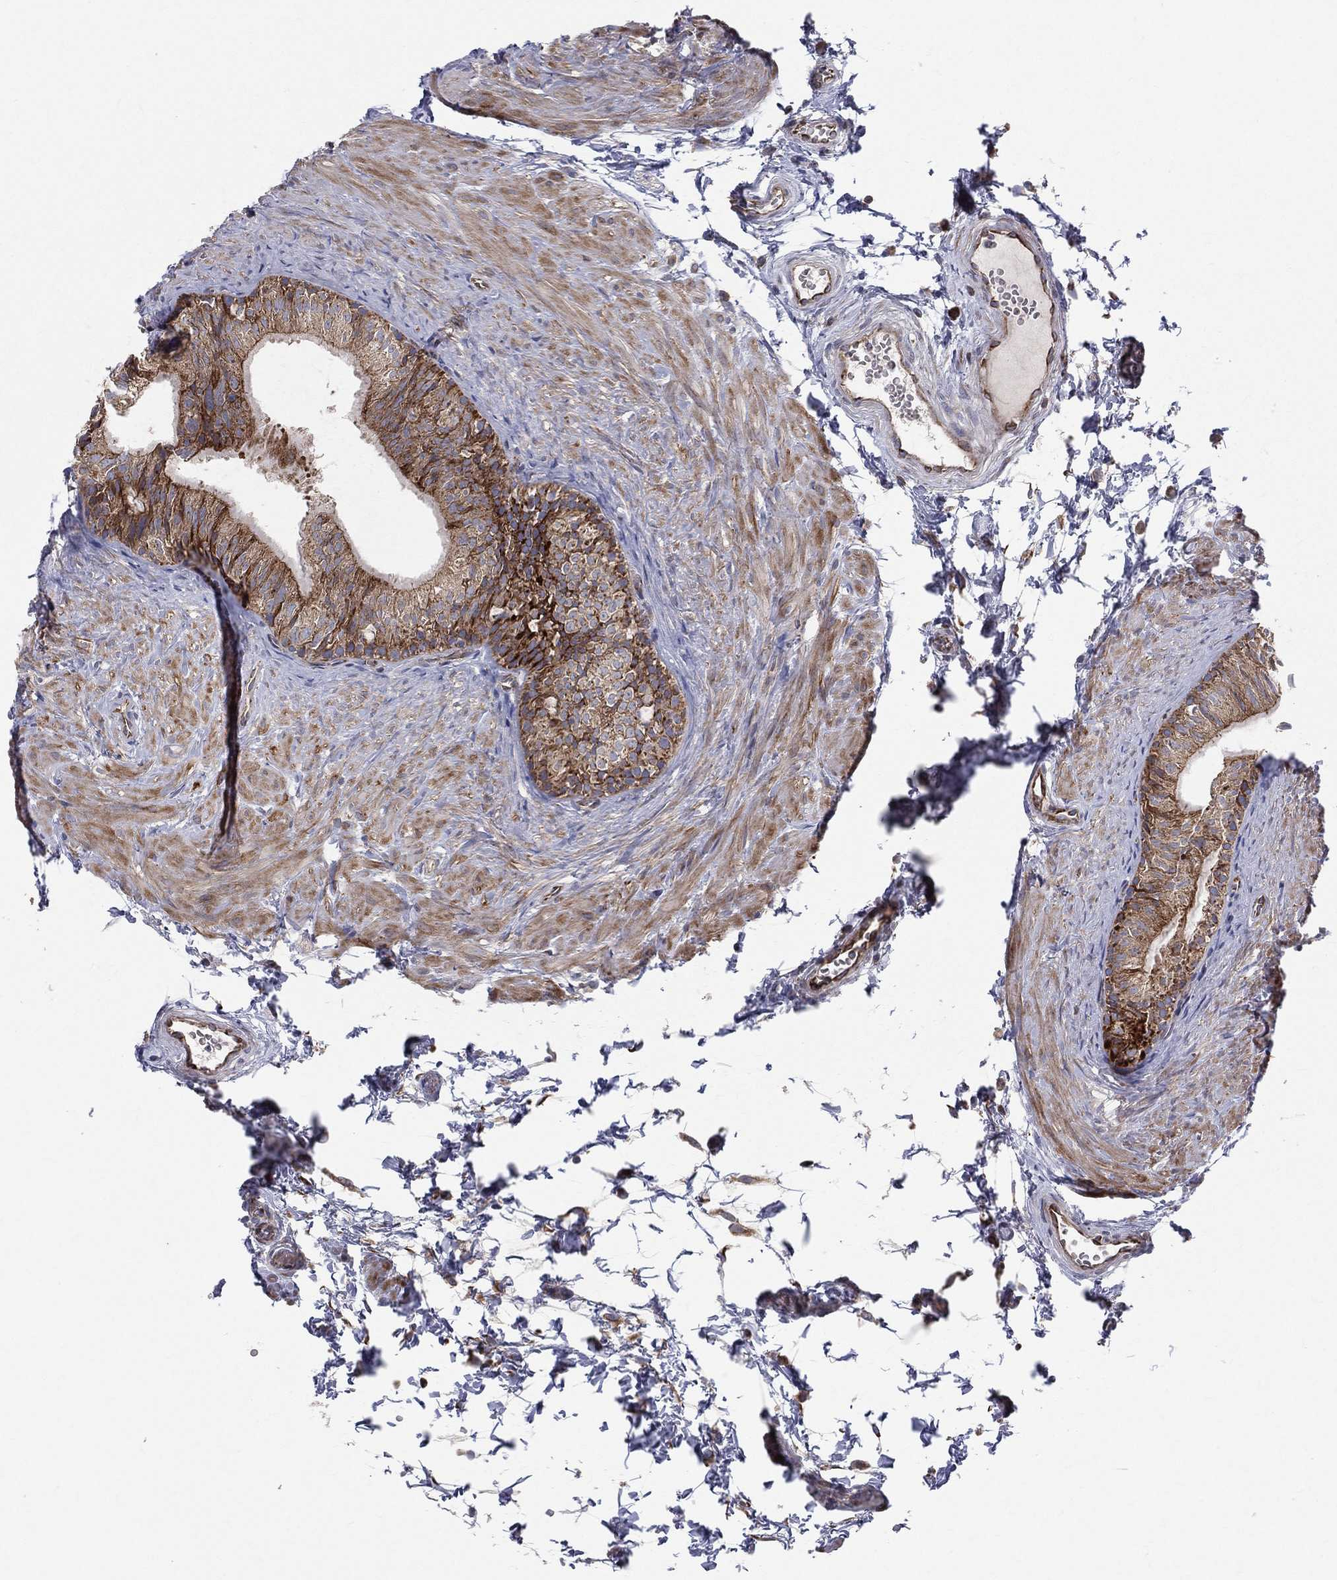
{"staining": {"intensity": "strong", "quantity": ">75%", "location": "cytoplasmic/membranous"}, "tissue": "epididymis", "cell_type": "Glandular cells", "image_type": "normal", "snomed": [{"axis": "morphology", "description": "Normal tissue, NOS"}, {"axis": "topography", "description": "Epididymis"}], "caption": "Protein analysis of unremarkable epididymis demonstrates strong cytoplasmic/membranous staining in about >75% of glandular cells. (brown staining indicates protein expression, while blue staining denotes nuclei).", "gene": "MIX23", "patient": {"sex": "male", "age": 22}}